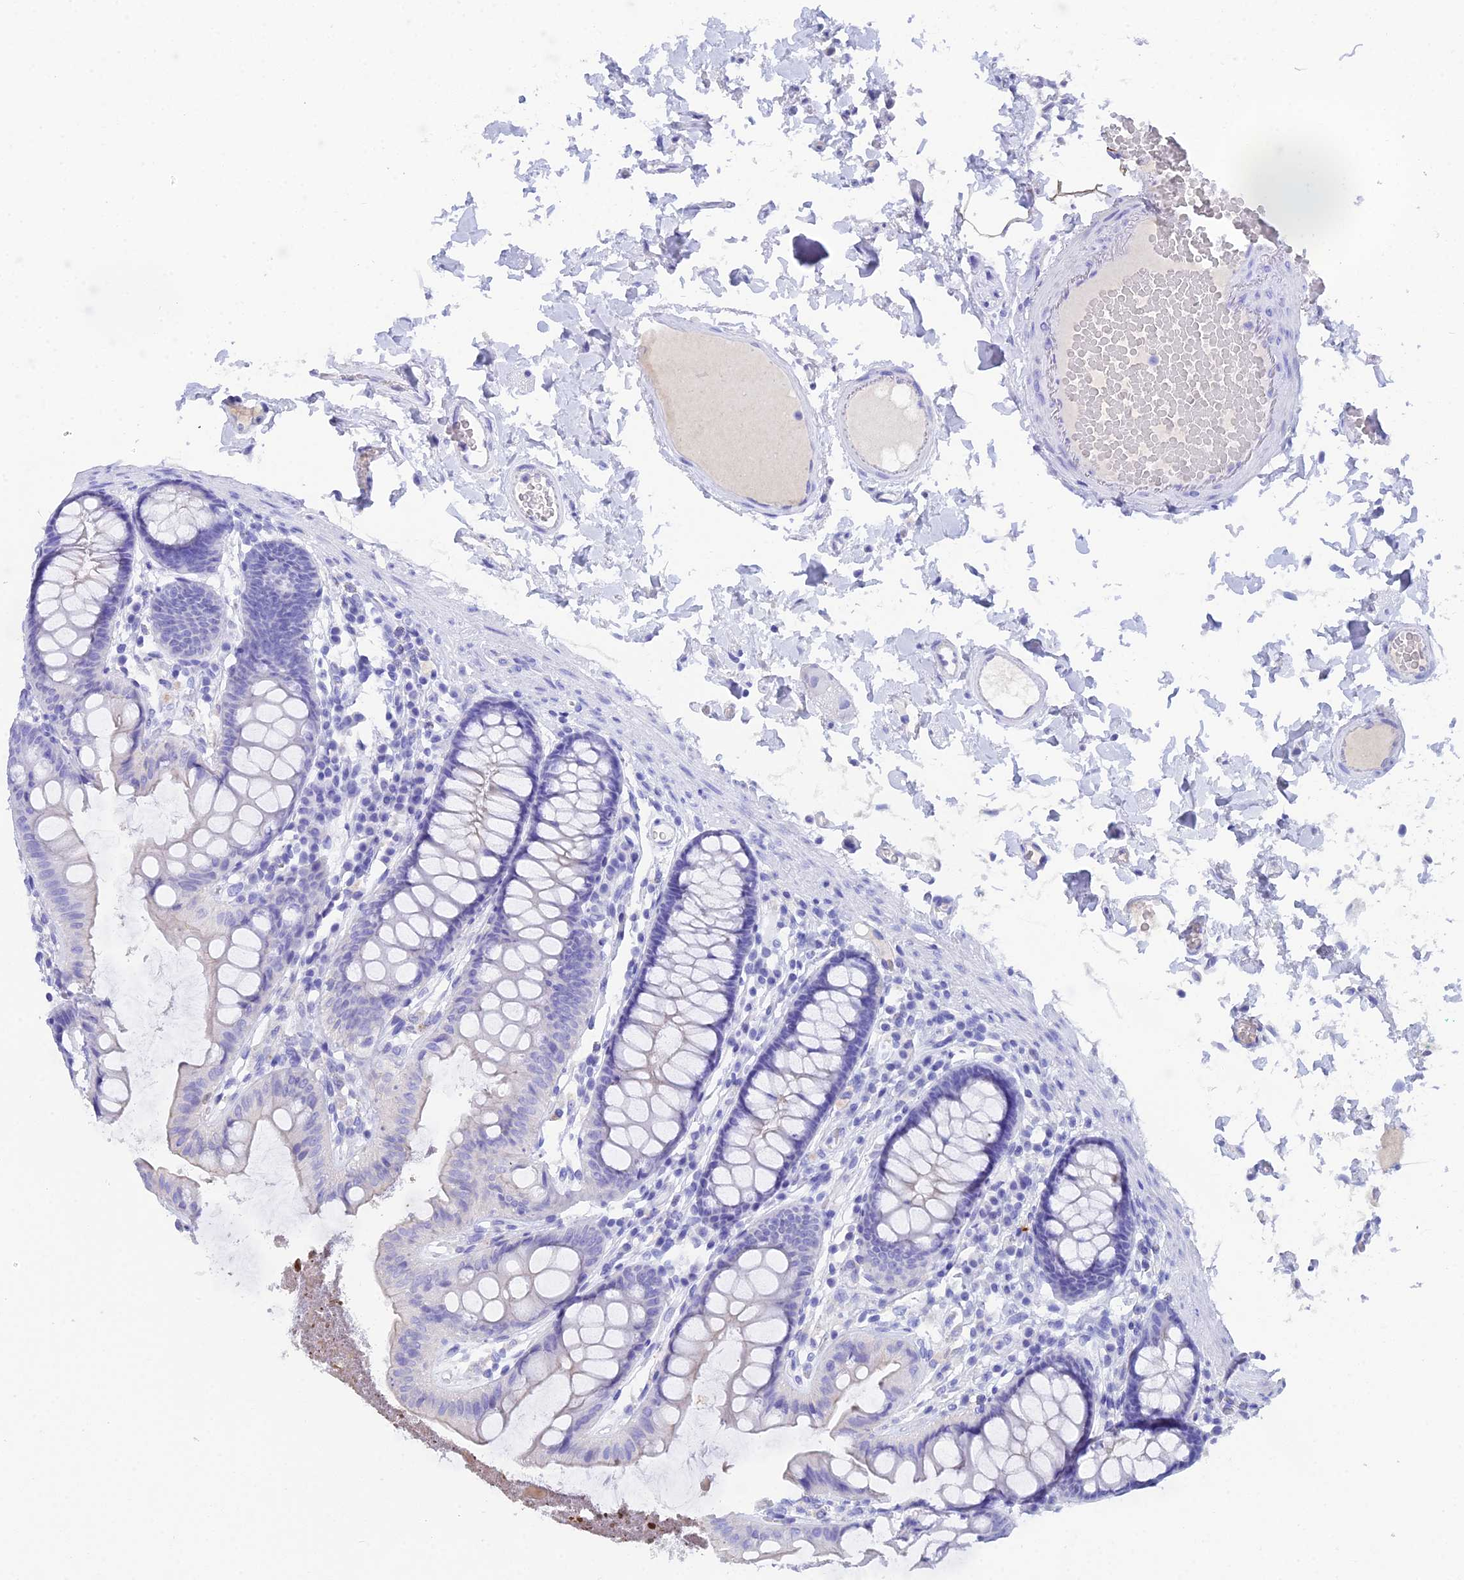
{"staining": {"intensity": "negative", "quantity": "none", "location": "none"}, "tissue": "colon", "cell_type": "Endothelial cells", "image_type": "normal", "snomed": [{"axis": "morphology", "description": "Normal tissue, NOS"}, {"axis": "topography", "description": "Colon"}], "caption": "Immunohistochemistry (IHC) micrograph of benign colon: colon stained with DAB shows no significant protein staining in endothelial cells.", "gene": "REG1A", "patient": {"sex": "male", "age": 84}}